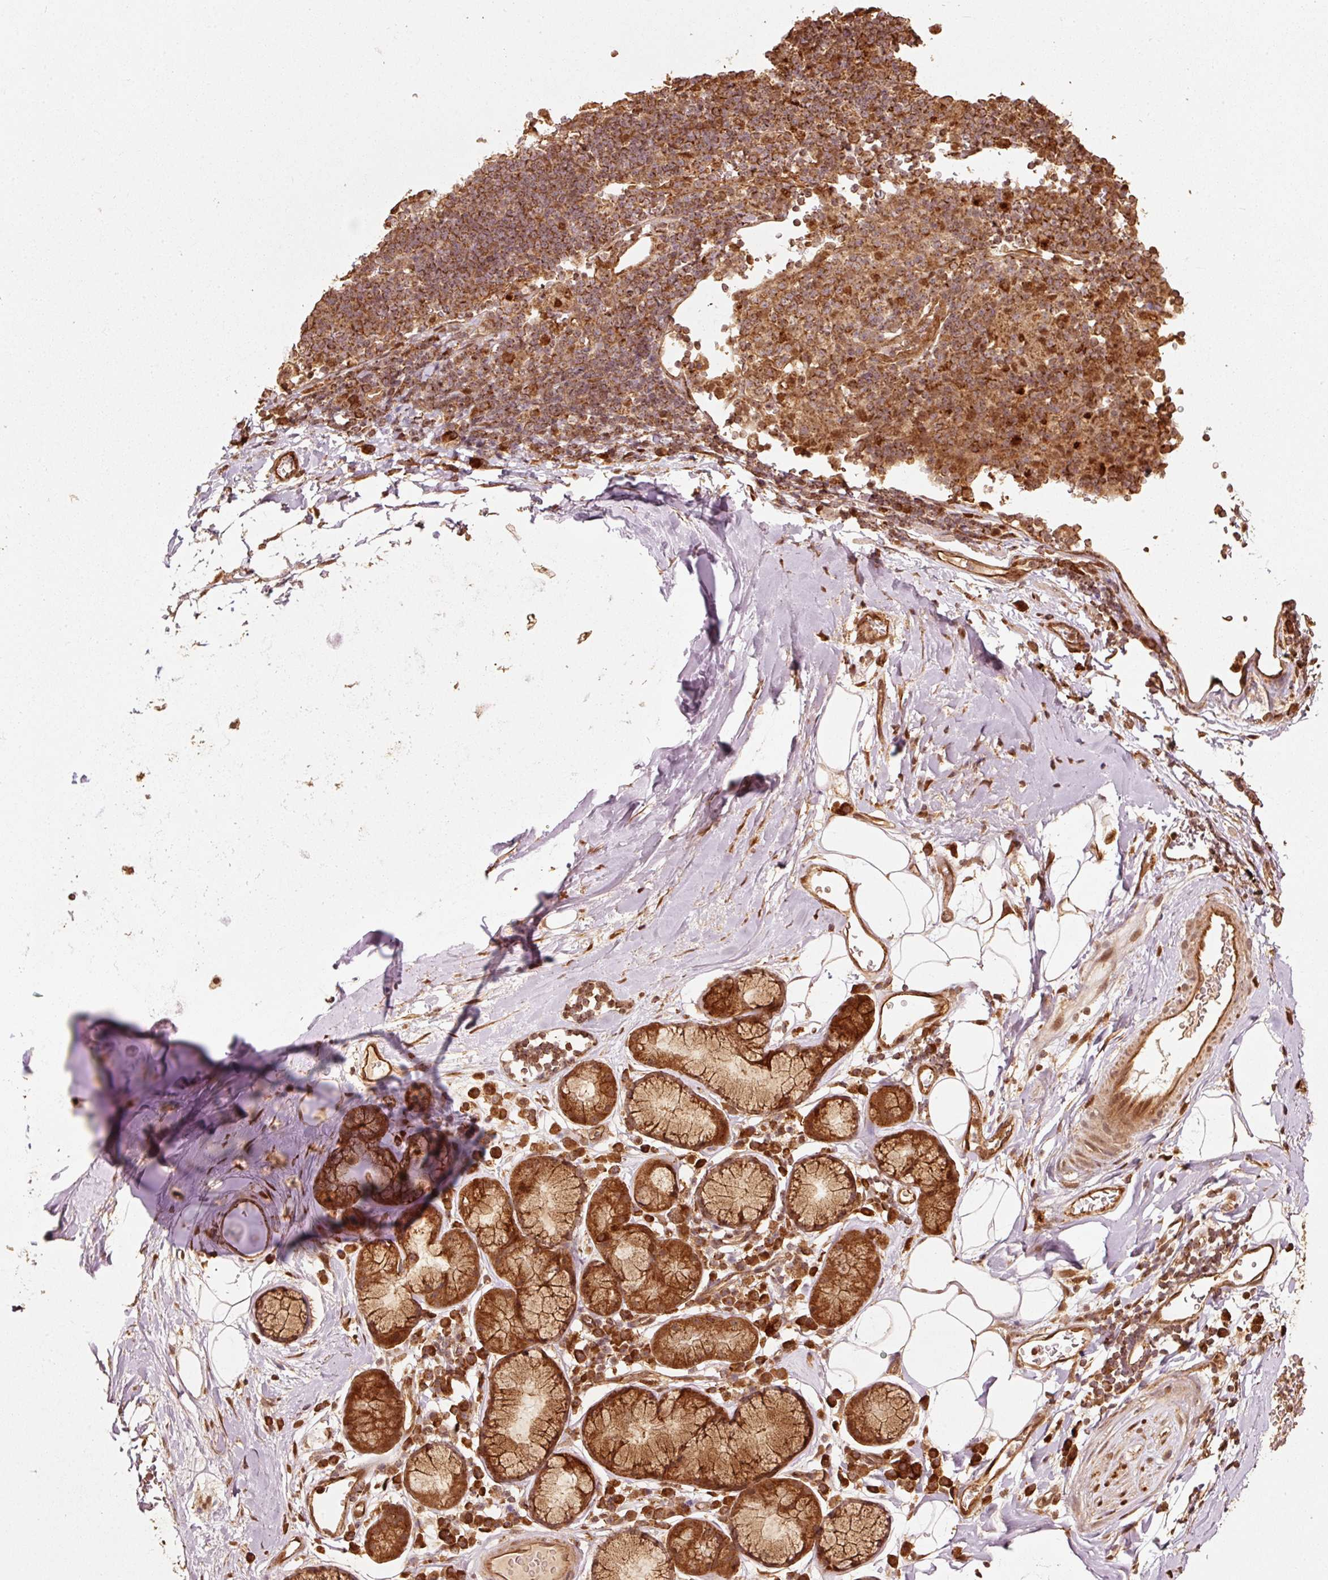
{"staining": {"intensity": "moderate", "quantity": ">75%", "location": "cytoplasmic/membranous"}, "tissue": "adipose tissue", "cell_type": "Adipocytes", "image_type": "normal", "snomed": [{"axis": "morphology", "description": "Normal tissue, NOS"}, {"axis": "topography", "description": "Cartilage tissue"}, {"axis": "topography", "description": "Bronchus"}], "caption": "An image showing moderate cytoplasmic/membranous positivity in approximately >75% of adipocytes in unremarkable adipose tissue, as visualized by brown immunohistochemical staining.", "gene": "MRPL16", "patient": {"sex": "male", "age": 58}}